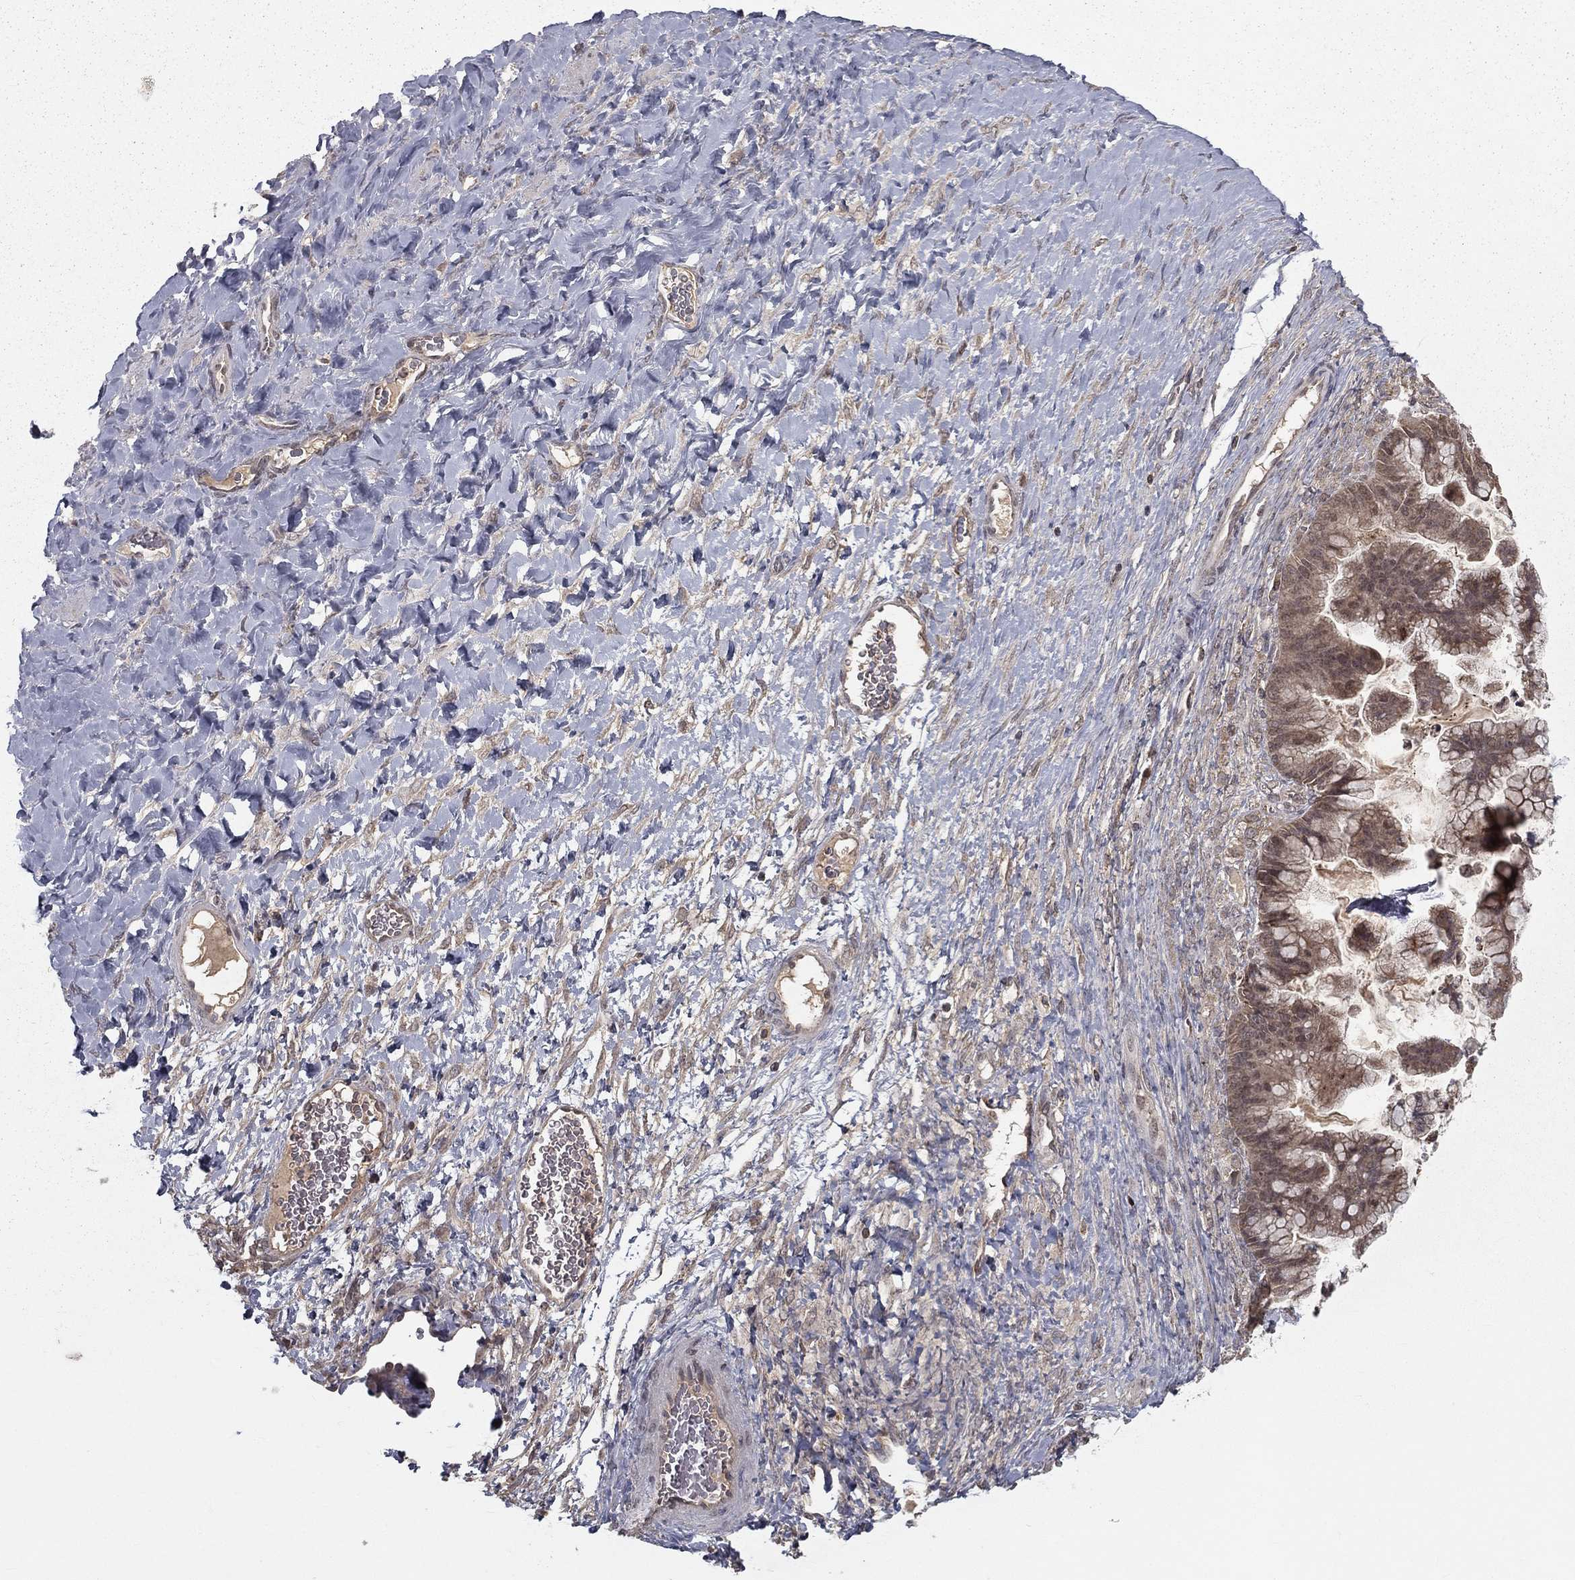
{"staining": {"intensity": "moderate", "quantity": "25%-75%", "location": "cytoplasmic/membranous"}, "tissue": "ovarian cancer", "cell_type": "Tumor cells", "image_type": "cancer", "snomed": [{"axis": "morphology", "description": "Cystadenocarcinoma, mucinous, NOS"}, {"axis": "topography", "description": "Ovary"}], "caption": "Mucinous cystadenocarcinoma (ovarian) tissue demonstrates moderate cytoplasmic/membranous staining in approximately 25%-75% of tumor cells", "gene": "ZDHHC15", "patient": {"sex": "female", "age": 67}}